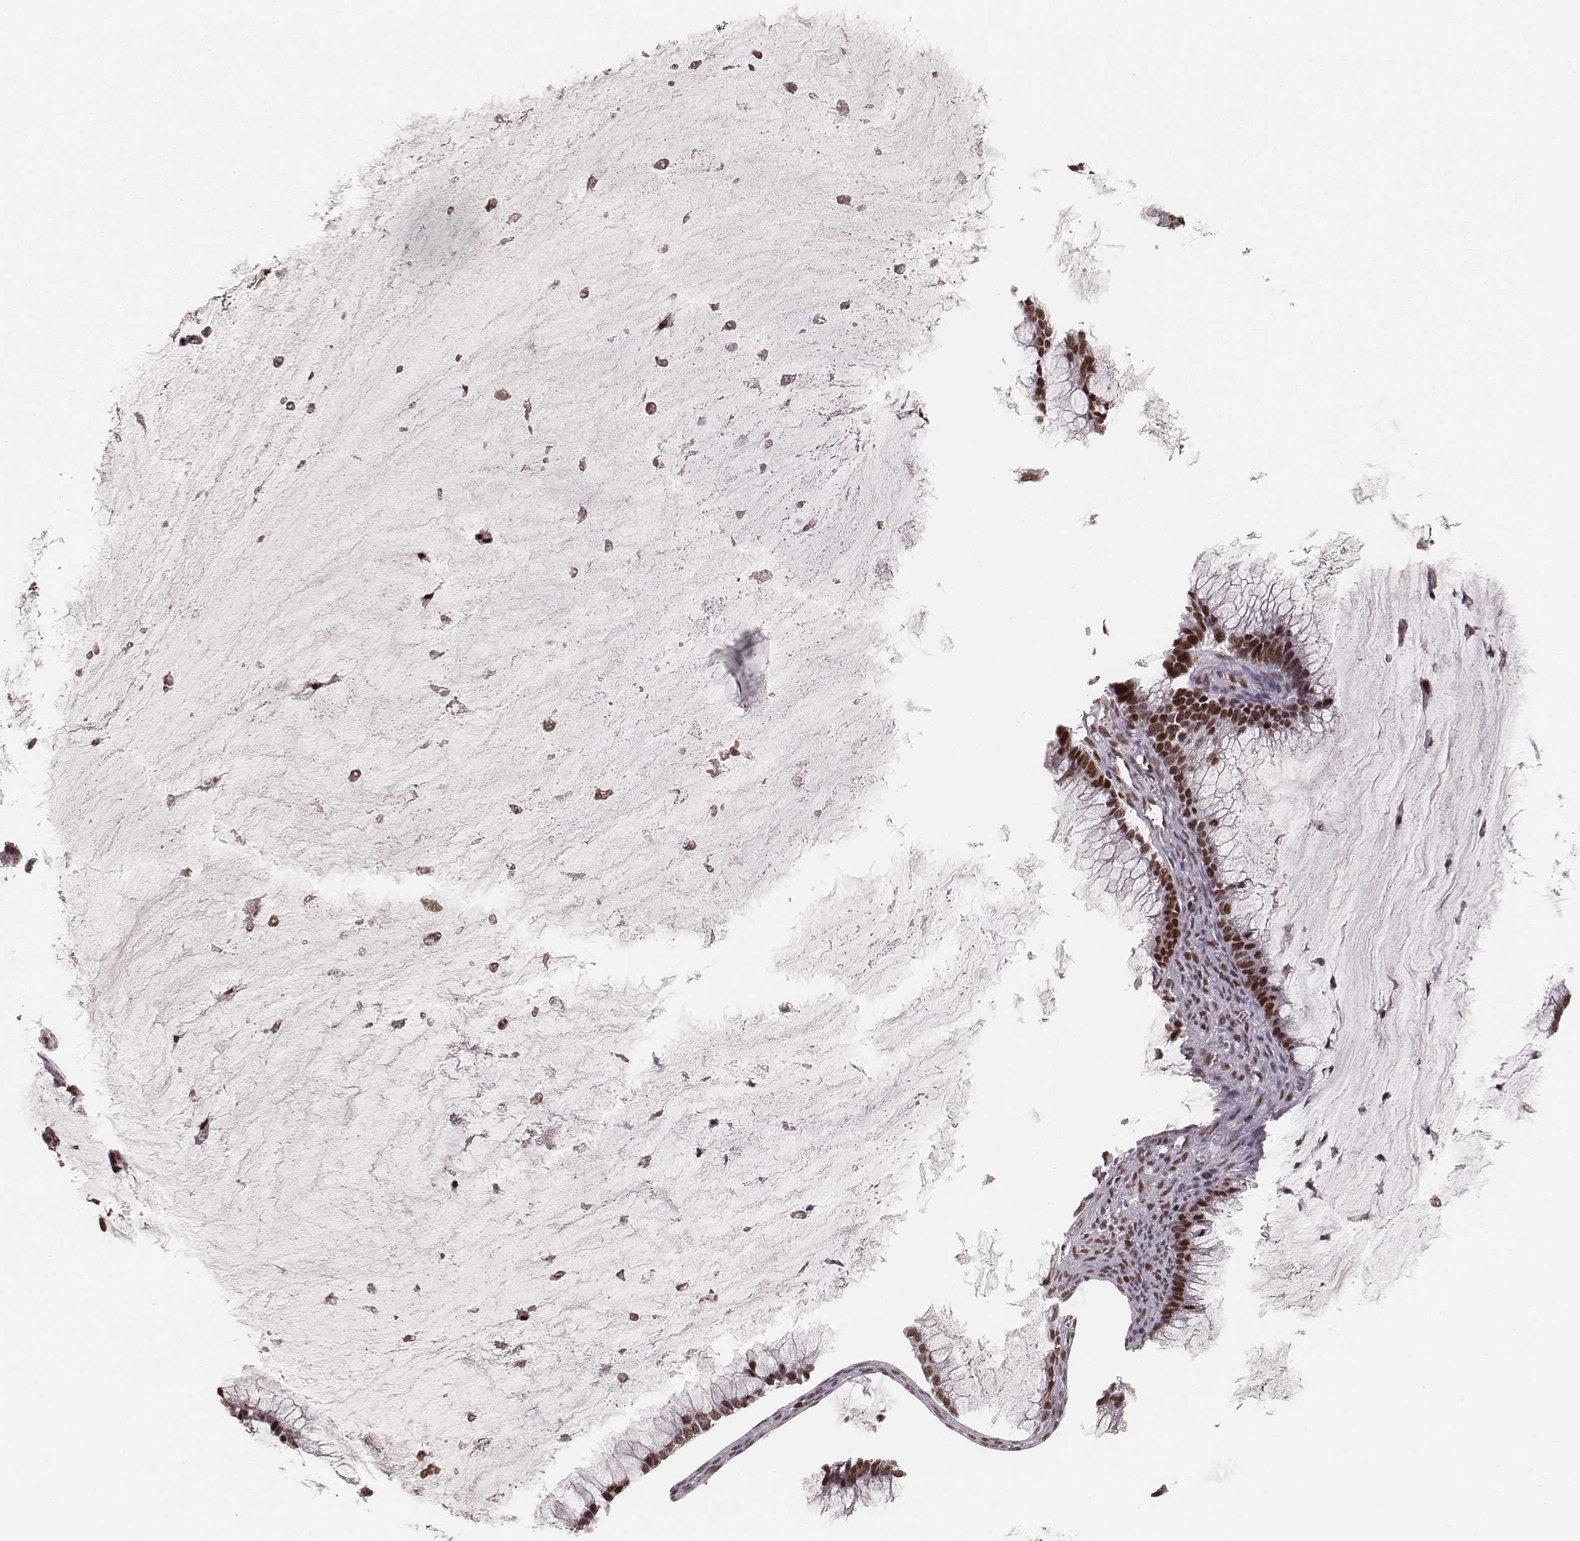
{"staining": {"intensity": "moderate", "quantity": ">75%", "location": "nuclear"}, "tissue": "ovarian cancer", "cell_type": "Tumor cells", "image_type": "cancer", "snomed": [{"axis": "morphology", "description": "Cystadenocarcinoma, mucinous, NOS"}, {"axis": "topography", "description": "Ovary"}], "caption": "Immunohistochemical staining of human ovarian mucinous cystadenocarcinoma exhibits medium levels of moderate nuclear positivity in about >75% of tumor cells.", "gene": "PARP1", "patient": {"sex": "female", "age": 38}}